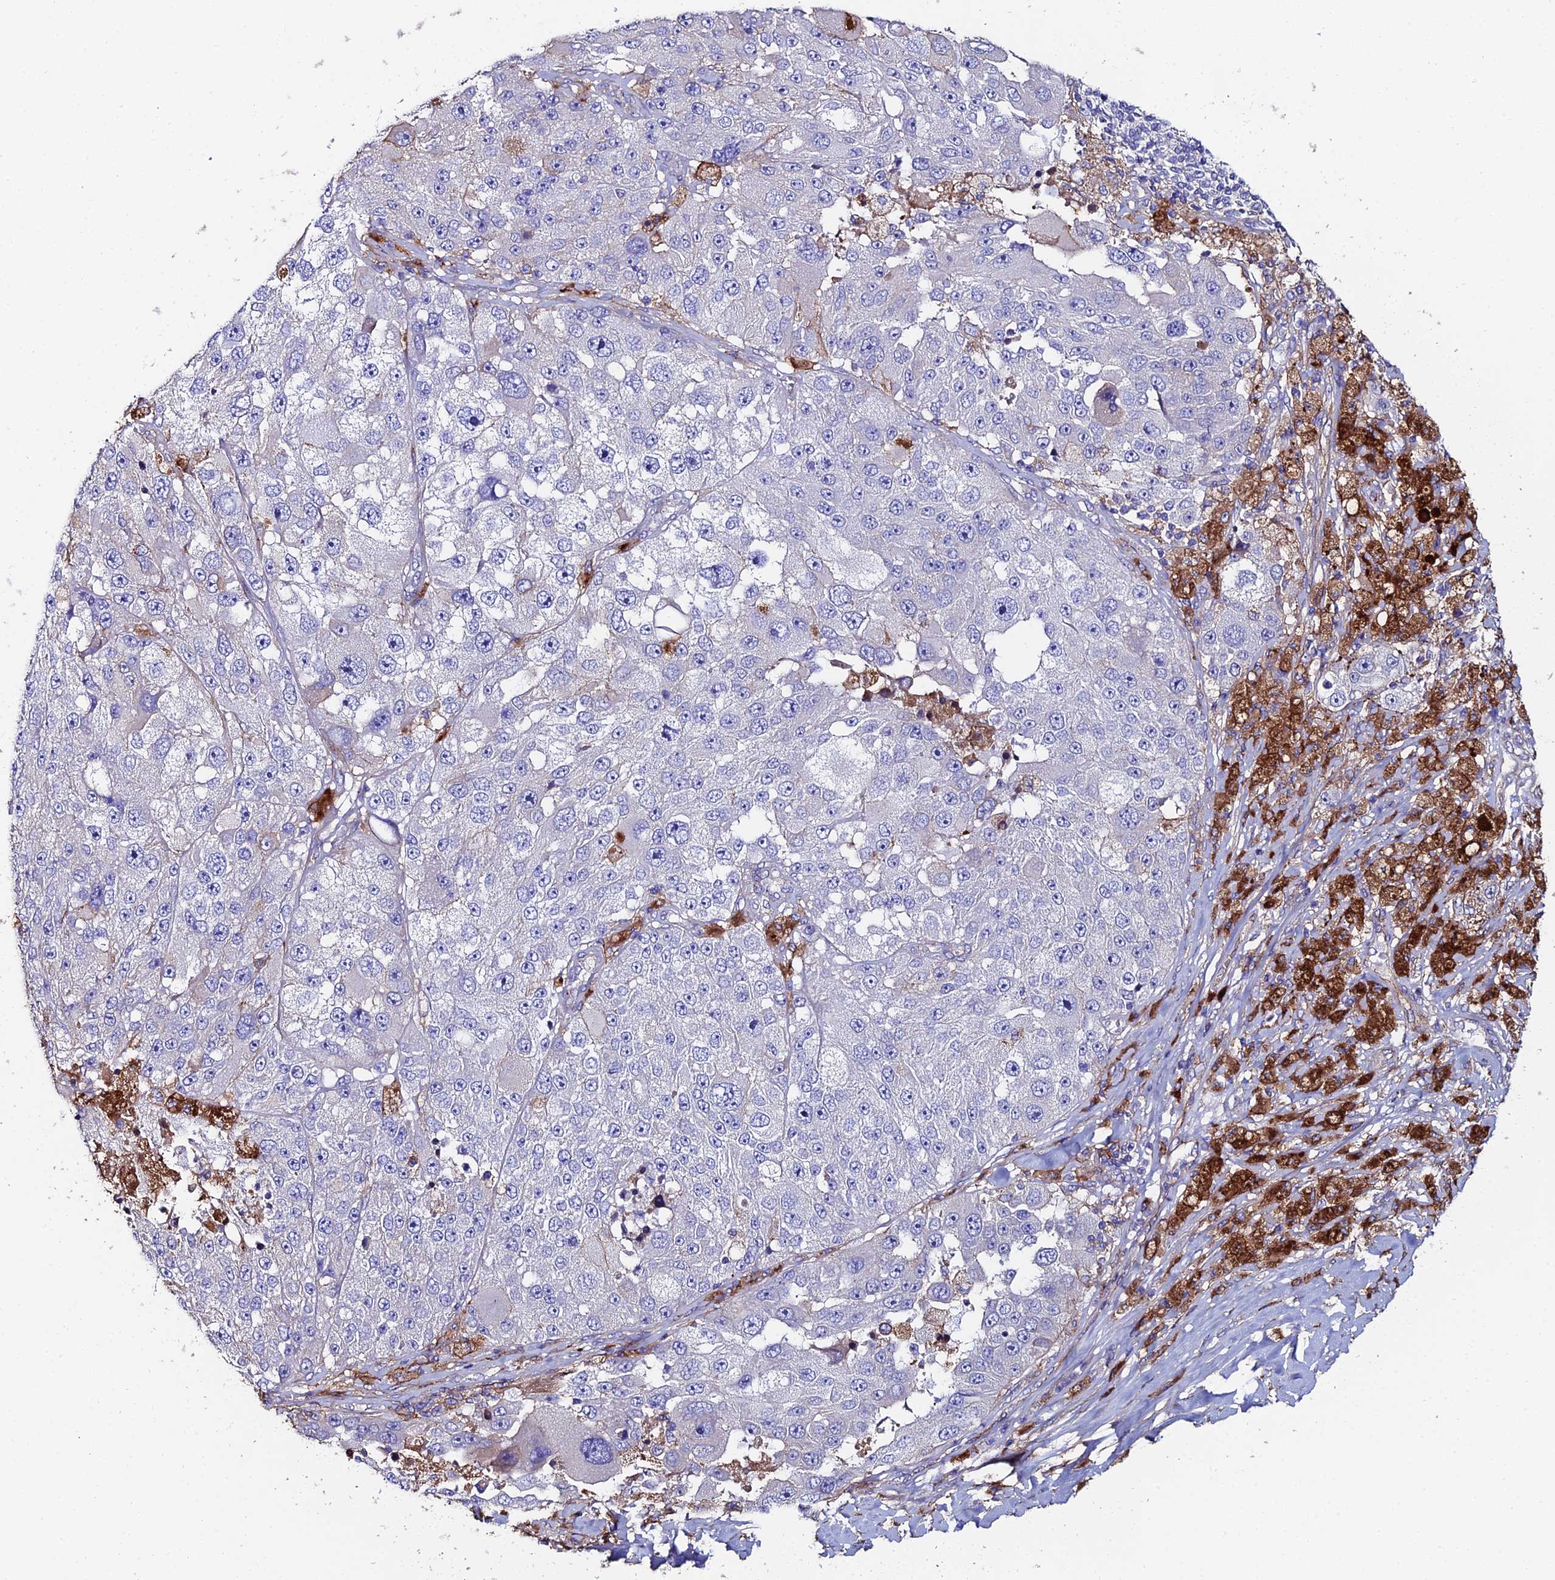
{"staining": {"intensity": "negative", "quantity": "none", "location": "none"}, "tissue": "melanoma", "cell_type": "Tumor cells", "image_type": "cancer", "snomed": [{"axis": "morphology", "description": "Malignant melanoma, Metastatic site"}, {"axis": "topography", "description": "Lymph node"}], "caption": "The histopathology image demonstrates no staining of tumor cells in melanoma.", "gene": "C6", "patient": {"sex": "male", "age": 62}}